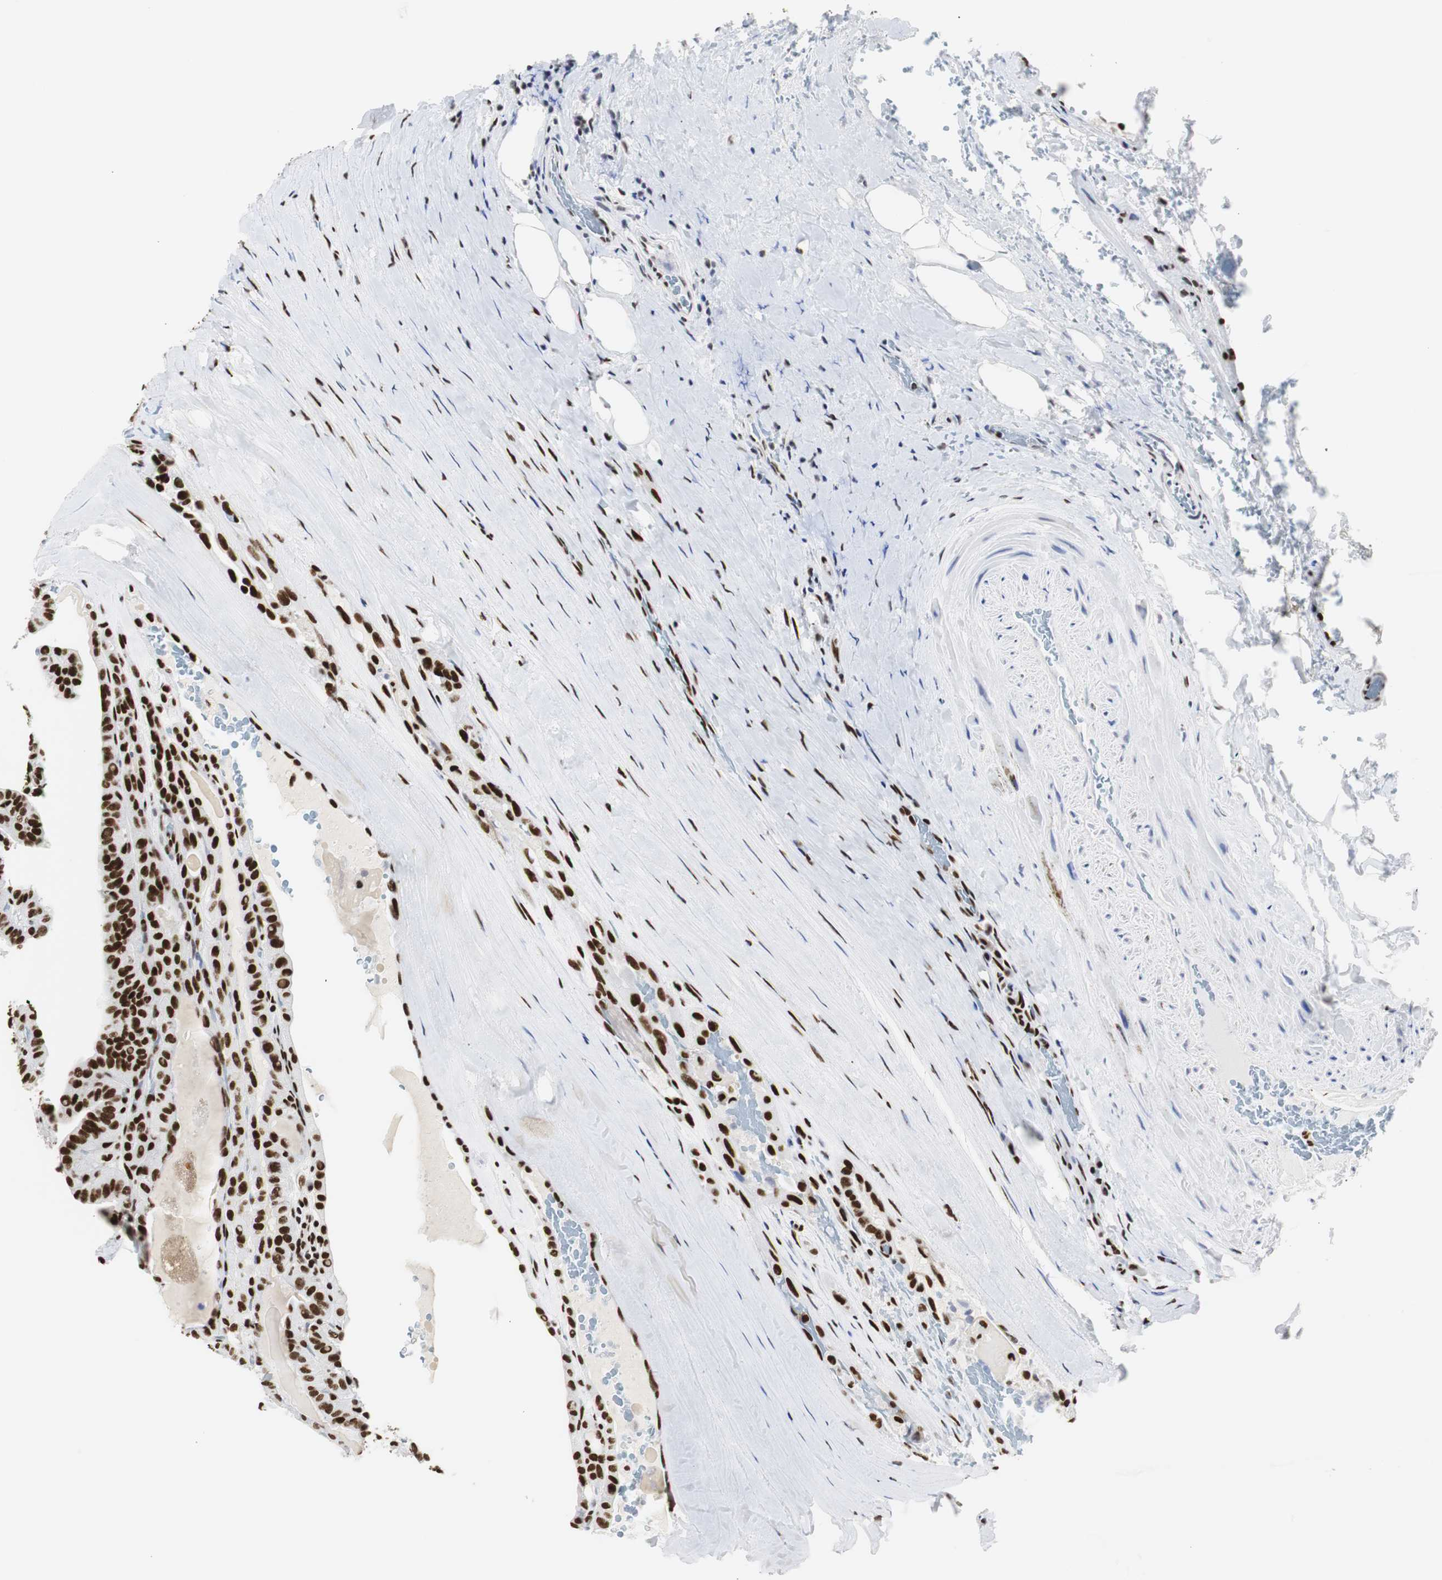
{"staining": {"intensity": "strong", "quantity": ">75%", "location": "nuclear"}, "tissue": "thyroid cancer", "cell_type": "Tumor cells", "image_type": "cancer", "snomed": [{"axis": "morphology", "description": "Papillary adenocarcinoma, NOS"}, {"axis": "topography", "description": "Thyroid gland"}], "caption": "An immunohistochemistry histopathology image of neoplastic tissue is shown. Protein staining in brown labels strong nuclear positivity in papillary adenocarcinoma (thyroid) within tumor cells.", "gene": "HNRNPH2", "patient": {"sex": "male", "age": 77}}